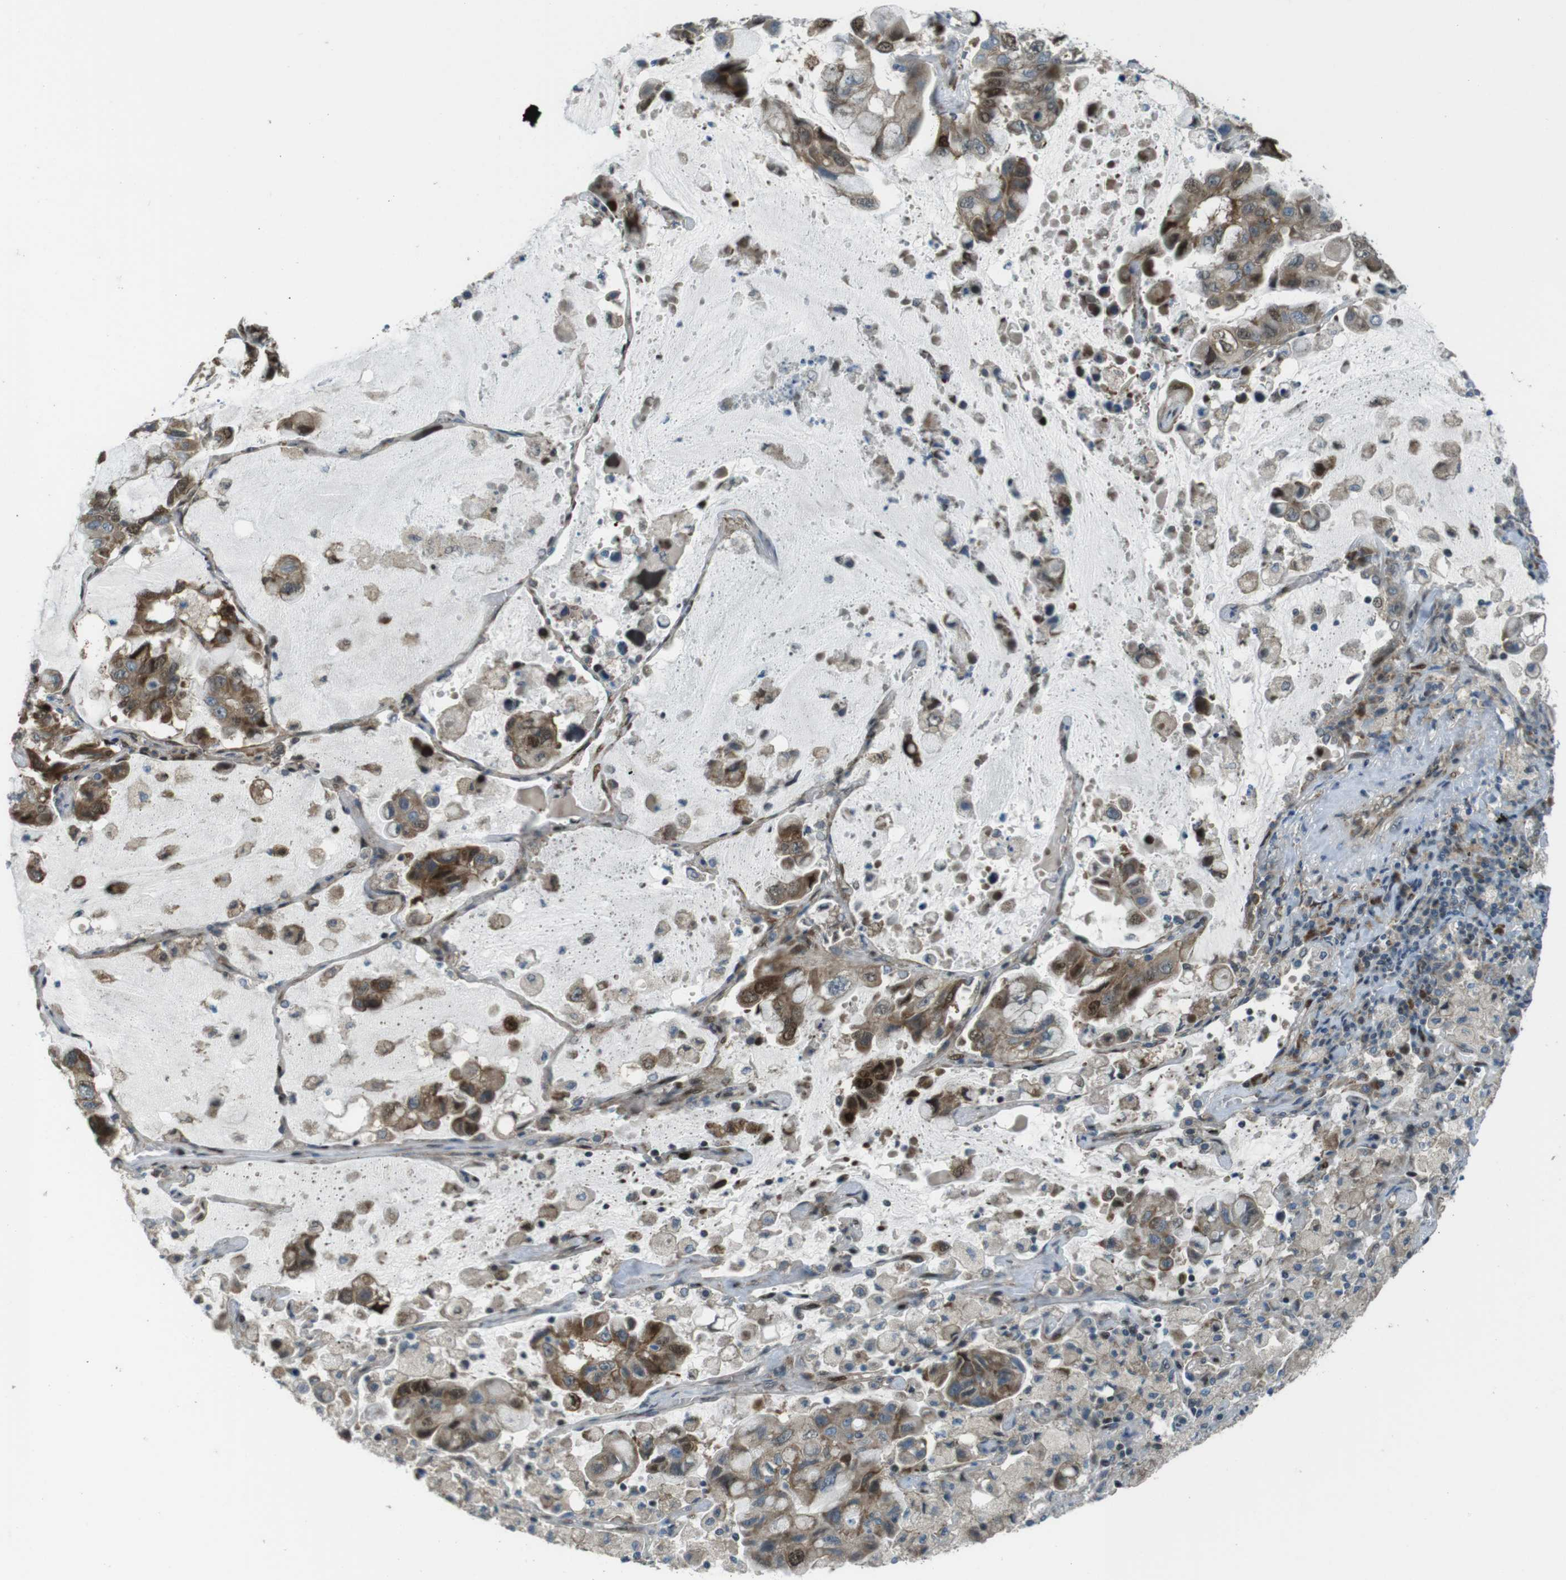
{"staining": {"intensity": "moderate", "quantity": "25%-75%", "location": "cytoplasmic/membranous,nuclear"}, "tissue": "lung cancer", "cell_type": "Tumor cells", "image_type": "cancer", "snomed": [{"axis": "morphology", "description": "Adenocarcinoma, NOS"}, {"axis": "topography", "description": "Lung"}], "caption": "This image reveals lung cancer (adenocarcinoma) stained with immunohistochemistry to label a protein in brown. The cytoplasmic/membranous and nuclear of tumor cells show moderate positivity for the protein. Nuclei are counter-stained blue.", "gene": "ZNF330", "patient": {"sex": "male", "age": 64}}